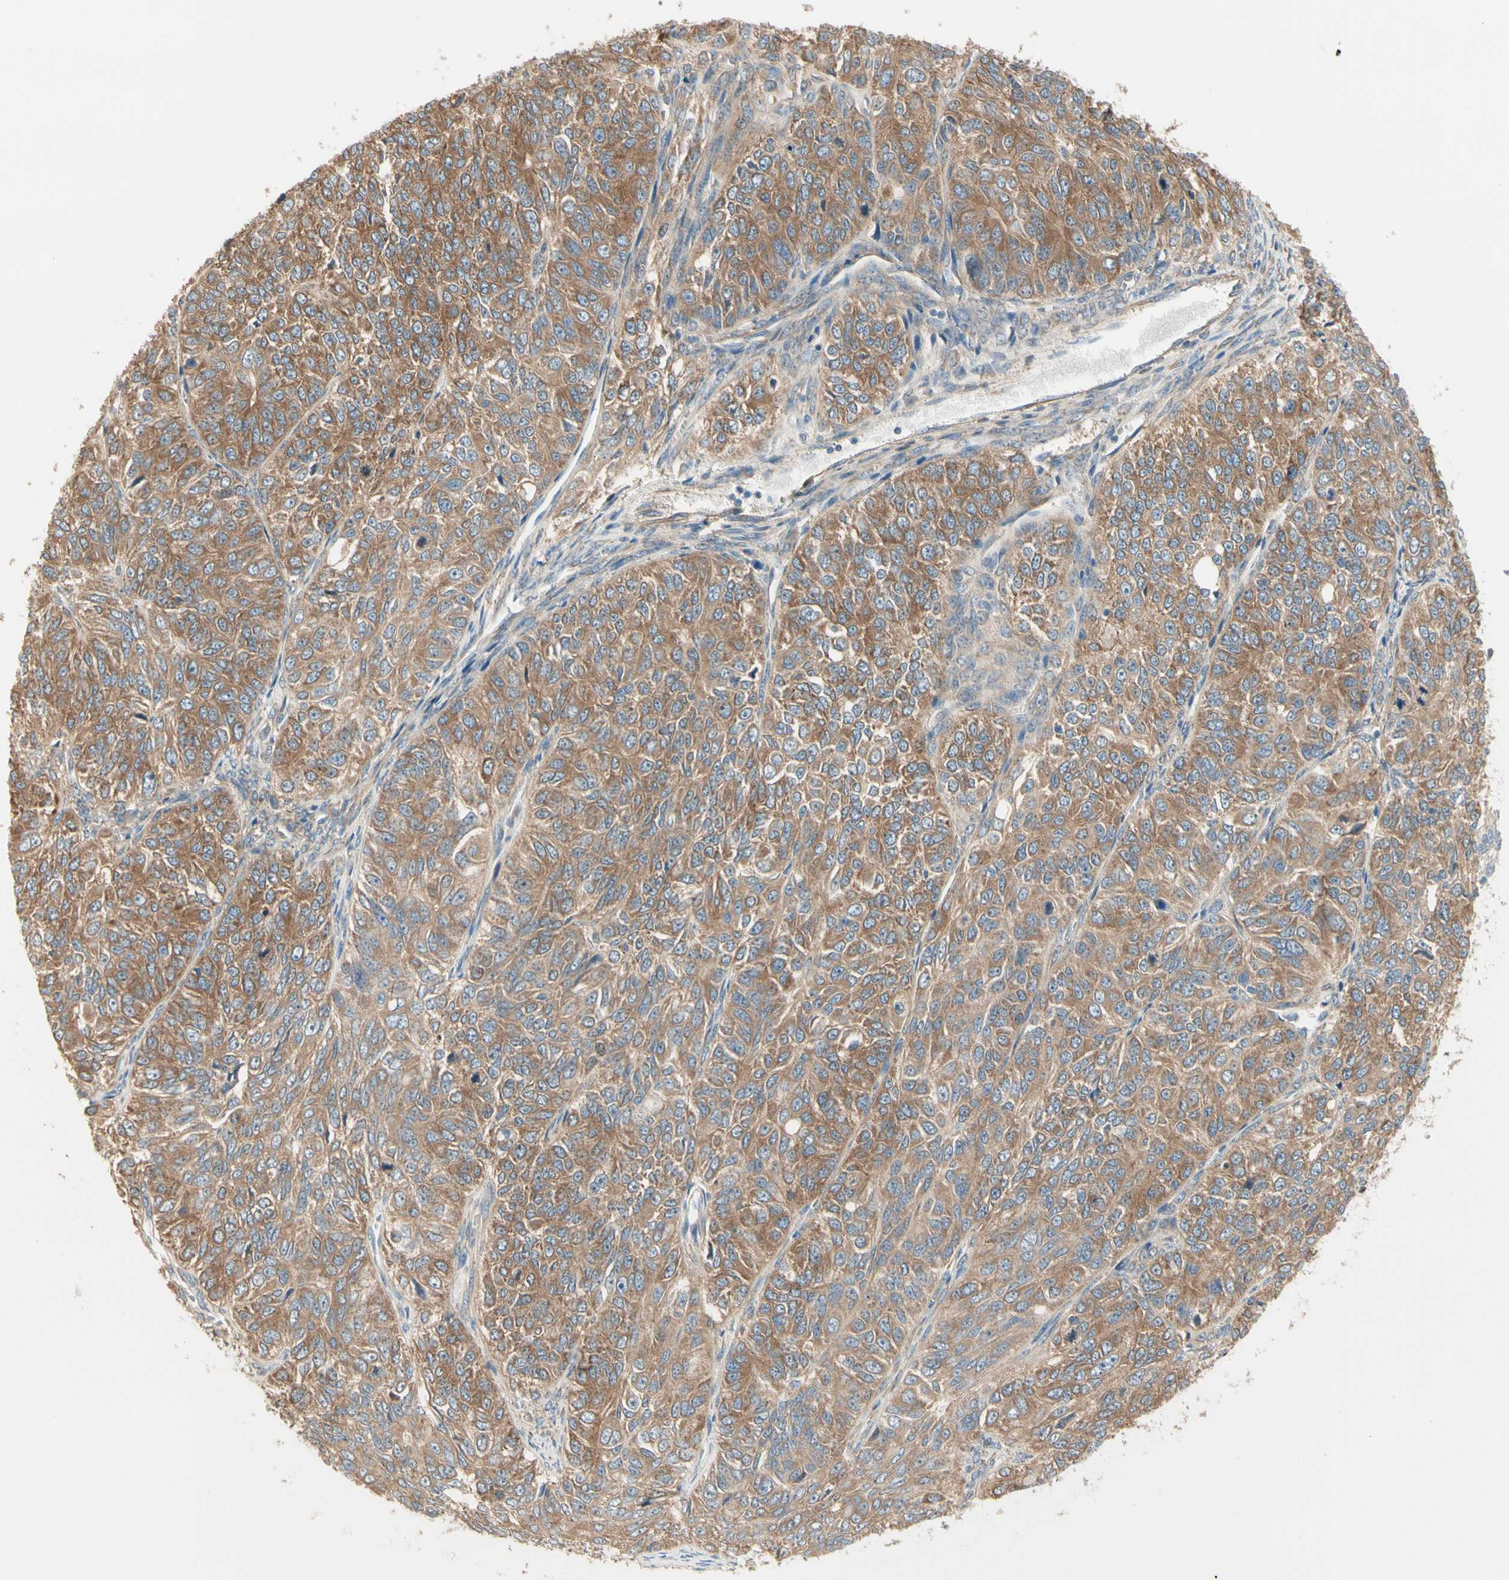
{"staining": {"intensity": "moderate", "quantity": ">75%", "location": "cytoplasmic/membranous"}, "tissue": "ovarian cancer", "cell_type": "Tumor cells", "image_type": "cancer", "snomed": [{"axis": "morphology", "description": "Carcinoma, endometroid"}, {"axis": "topography", "description": "Ovary"}], "caption": "A medium amount of moderate cytoplasmic/membranous positivity is seen in approximately >75% of tumor cells in ovarian cancer (endometroid carcinoma) tissue.", "gene": "IRAG1", "patient": {"sex": "female", "age": 51}}